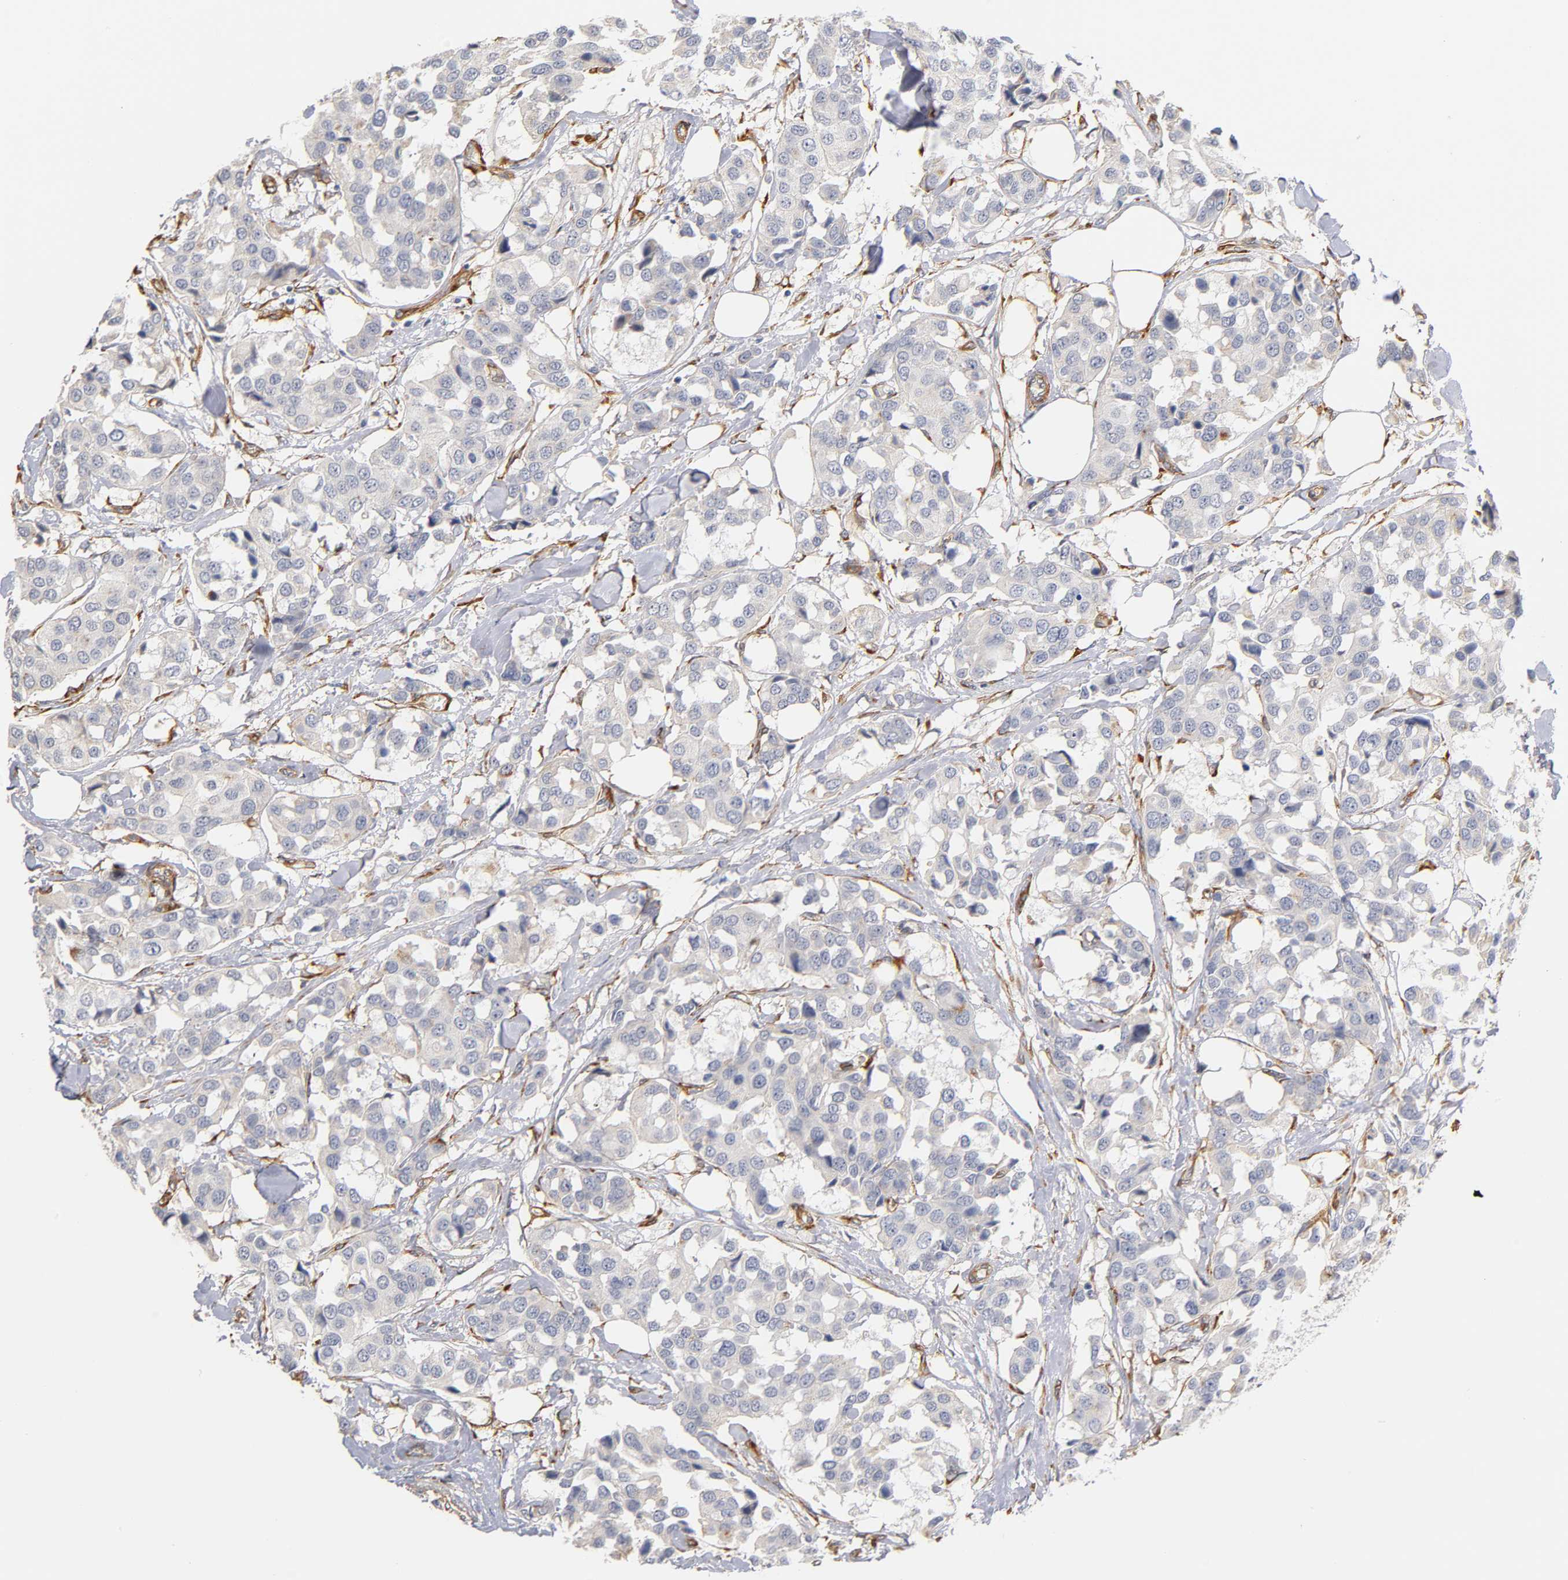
{"staining": {"intensity": "negative", "quantity": "none", "location": "none"}, "tissue": "breast cancer", "cell_type": "Tumor cells", "image_type": "cancer", "snomed": [{"axis": "morphology", "description": "Duct carcinoma"}, {"axis": "topography", "description": "Breast"}], "caption": "Intraductal carcinoma (breast) was stained to show a protein in brown. There is no significant expression in tumor cells.", "gene": "LAMB1", "patient": {"sex": "female", "age": 80}}